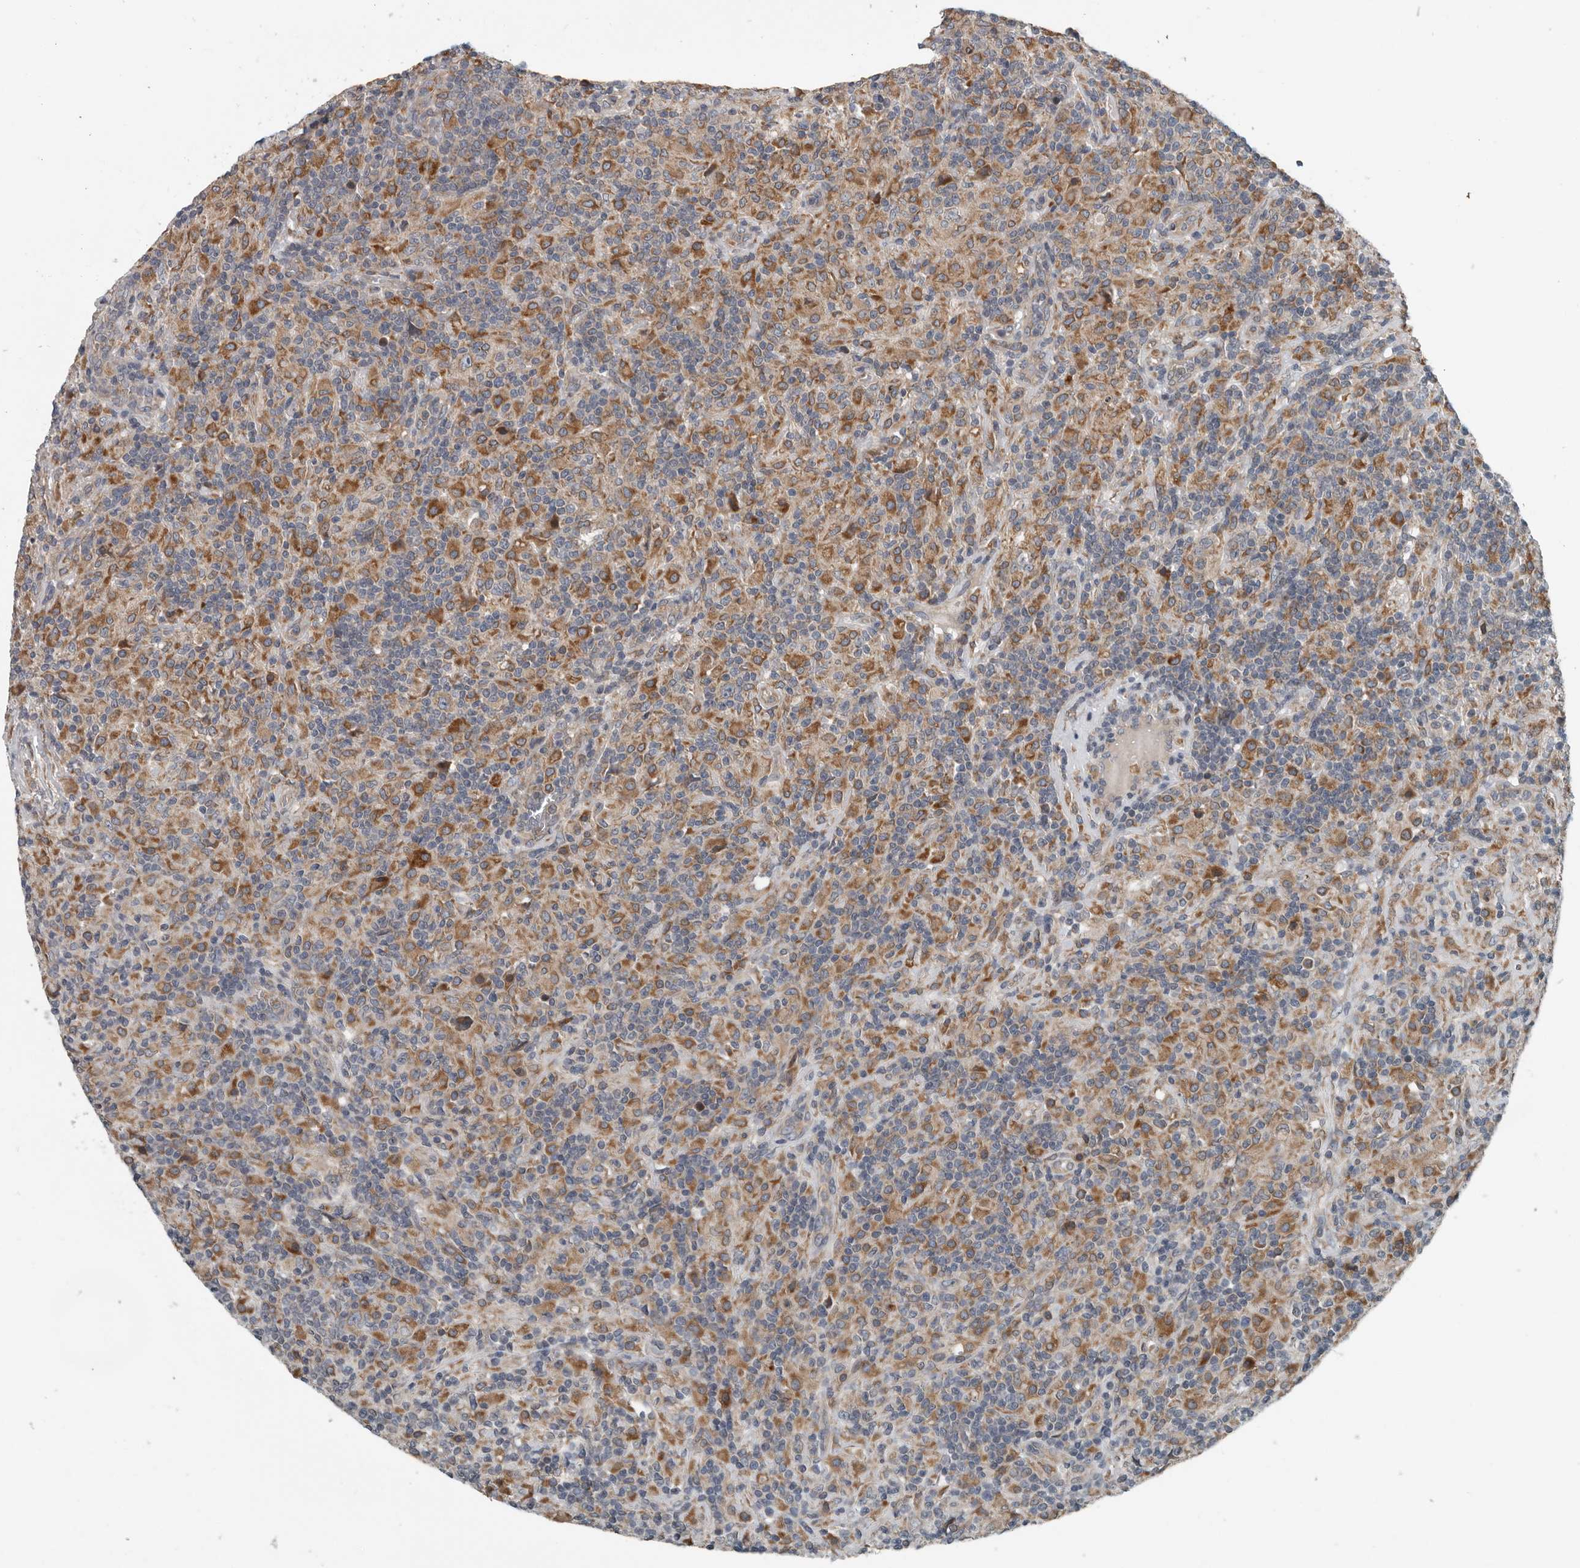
{"staining": {"intensity": "weak", "quantity": "25%-75%", "location": "cytoplasmic/membranous"}, "tissue": "lymphoma", "cell_type": "Tumor cells", "image_type": "cancer", "snomed": [{"axis": "morphology", "description": "Hodgkin's disease, NOS"}, {"axis": "topography", "description": "Lymph node"}], "caption": "The photomicrograph shows staining of Hodgkin's disease, revealing weak cytoplasmic/membranous protein staining (brown color) within tumor cells. (DAB IHC with brightfield microscopy, high magnification).", "gene": "TMEM199", "patient": {"sex": "male", "age": 70}}